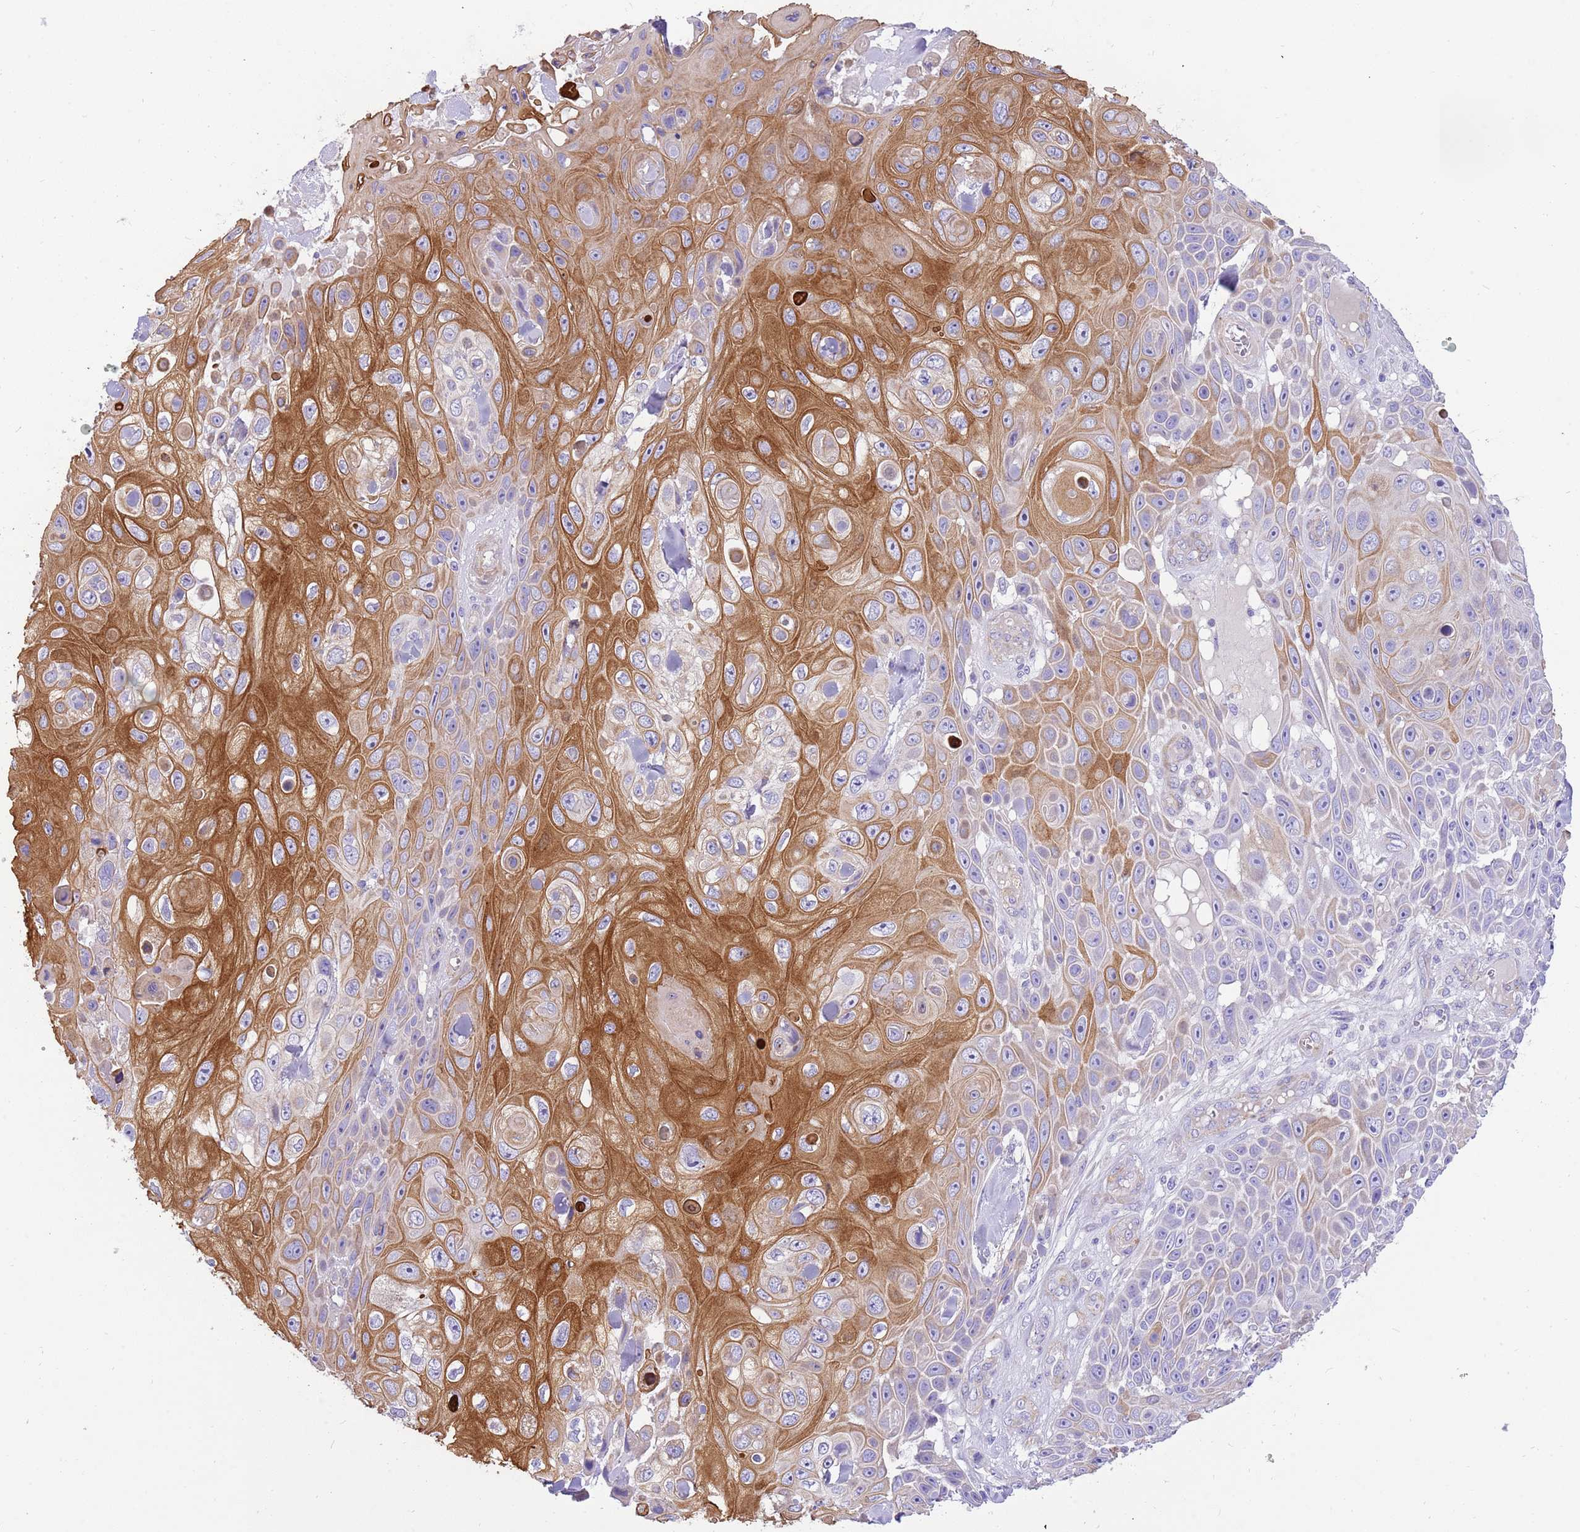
{"staining": {"intensity": "strong", "quantity": "25%-75%", "location": "cytoplasmic/membranous"}, "tissue": "skin cancer", "cell_type": "Tumor cells", "image_type": "cancer", "snomed": [{"axis": "morphology", "description": "Squamous cell carcinoma, NOS"}, {"axis": "topography", "description": "Skin"}], "caption": "Protein positivity by immunohistochemistry (IHC) displays strong cytoplasmic/membranous expression in about 25%-75% of tumor cells in skin squamous cell carcinoma.", "gene": "SERINC3", "patient": {"sex": "male", "age": 82}}